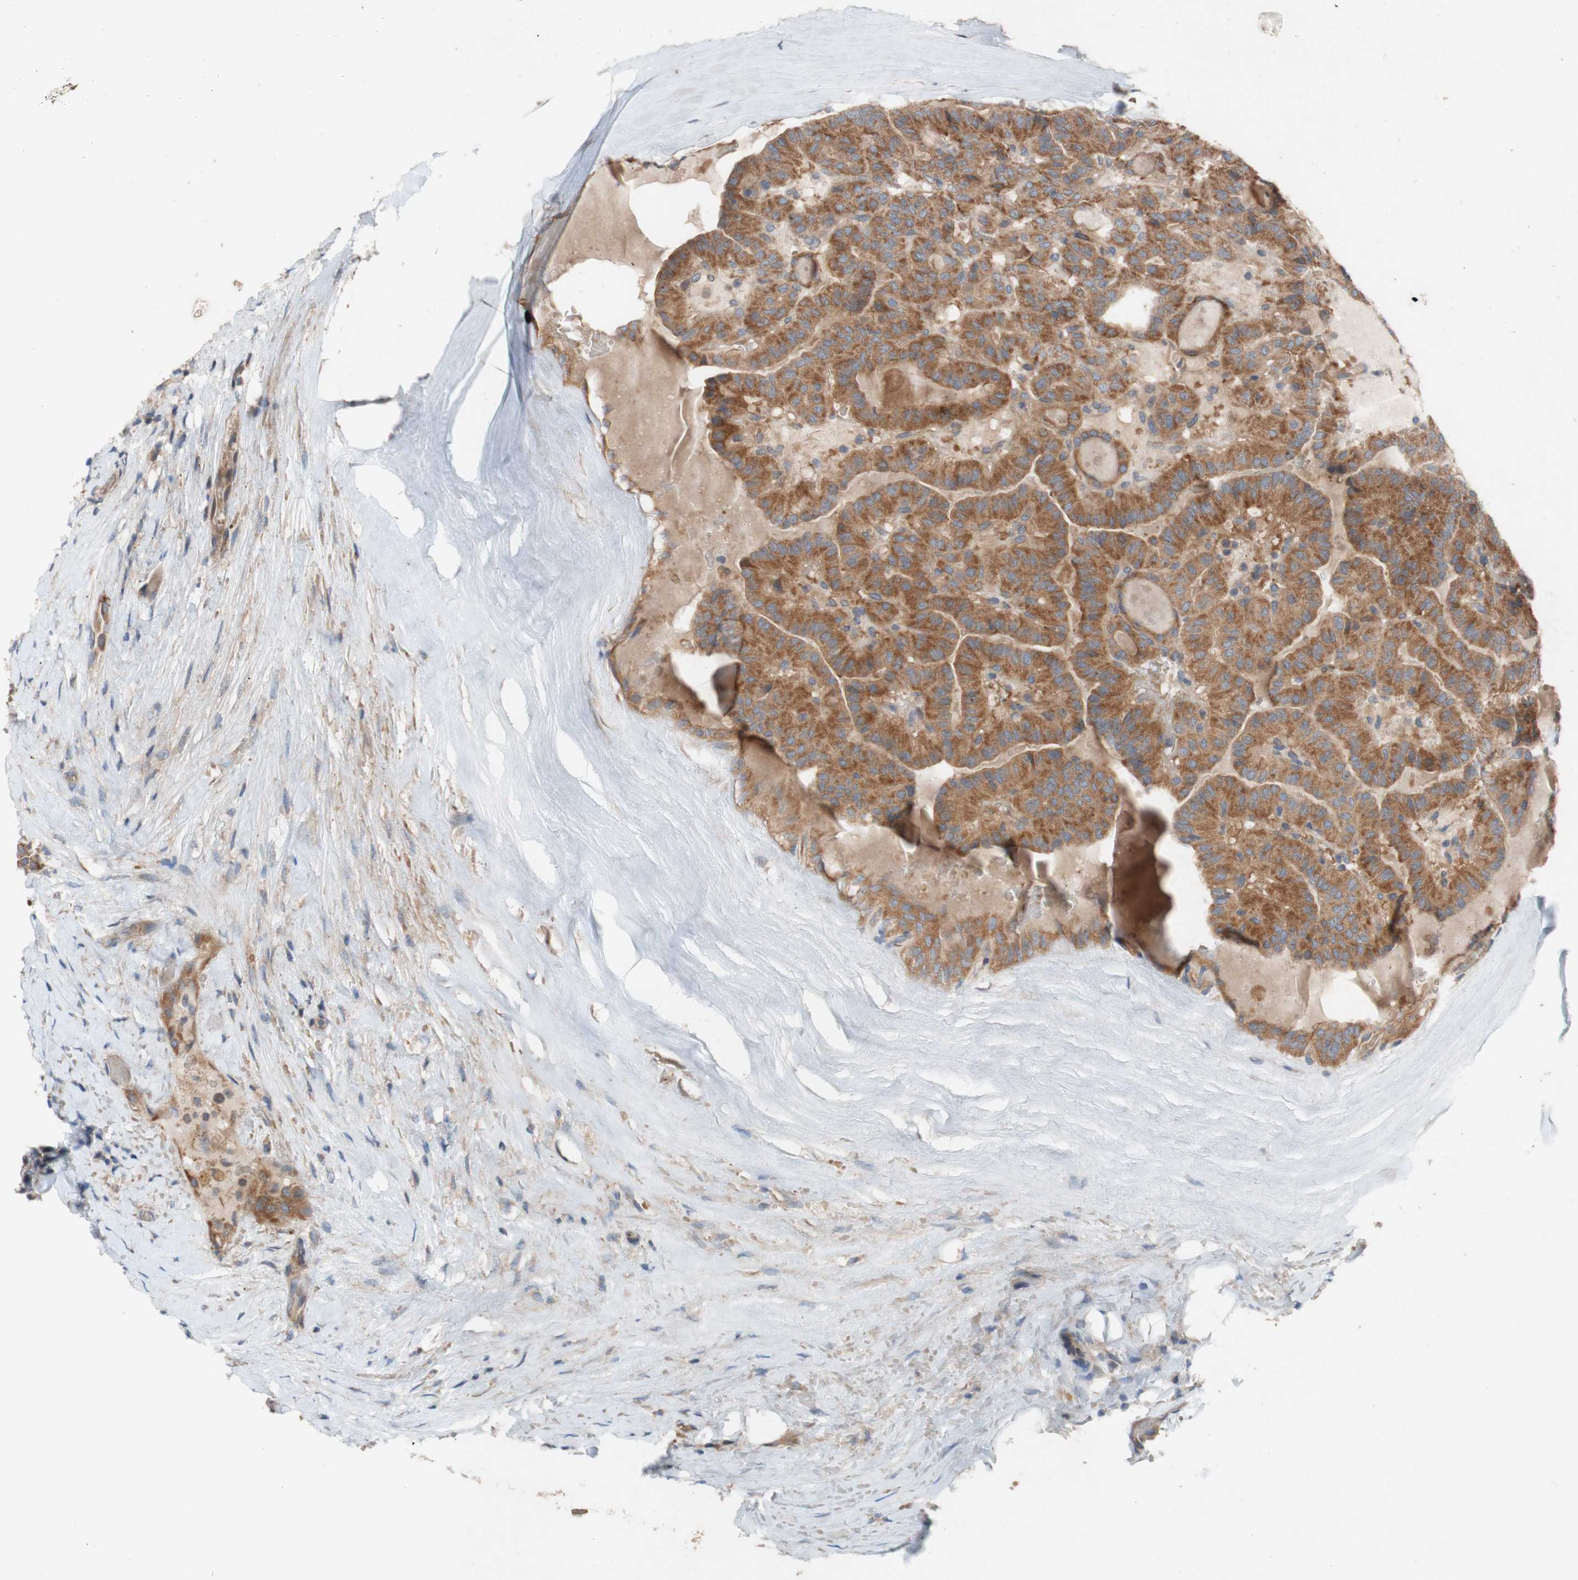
{"staining": {"intensity": "moderate", "quantity": ">75%", "location": "cytoplasmic/membranous"}, "tissue": "thyroid cancer", "cell_type": "Tumor cells", "image_type": "cancer", "snomed": [{"axis": "morphology", "description": "Papillary adenocarcinoma, NOS"}, {"axis": "topography", "description": "Thyroid gland"}], "caption": "High-magnification brightfield microscopy of thyroid cancer stained with DAB (3,3'-diaminobenzidine) (brown) and counterstained with hematoxylin (blue). tumor cells exhibit moderate cytoplasmic/membranous staining is appreciated in approximately>75% of cells. The protein is stained brown, and the nuclei are stained in blue (DAB (3,3'-diaminobenzidine) IHC with brightfield microscopy, high magnification).", "gene": "TST", "patient": {"sex": "male", "age": 77}}